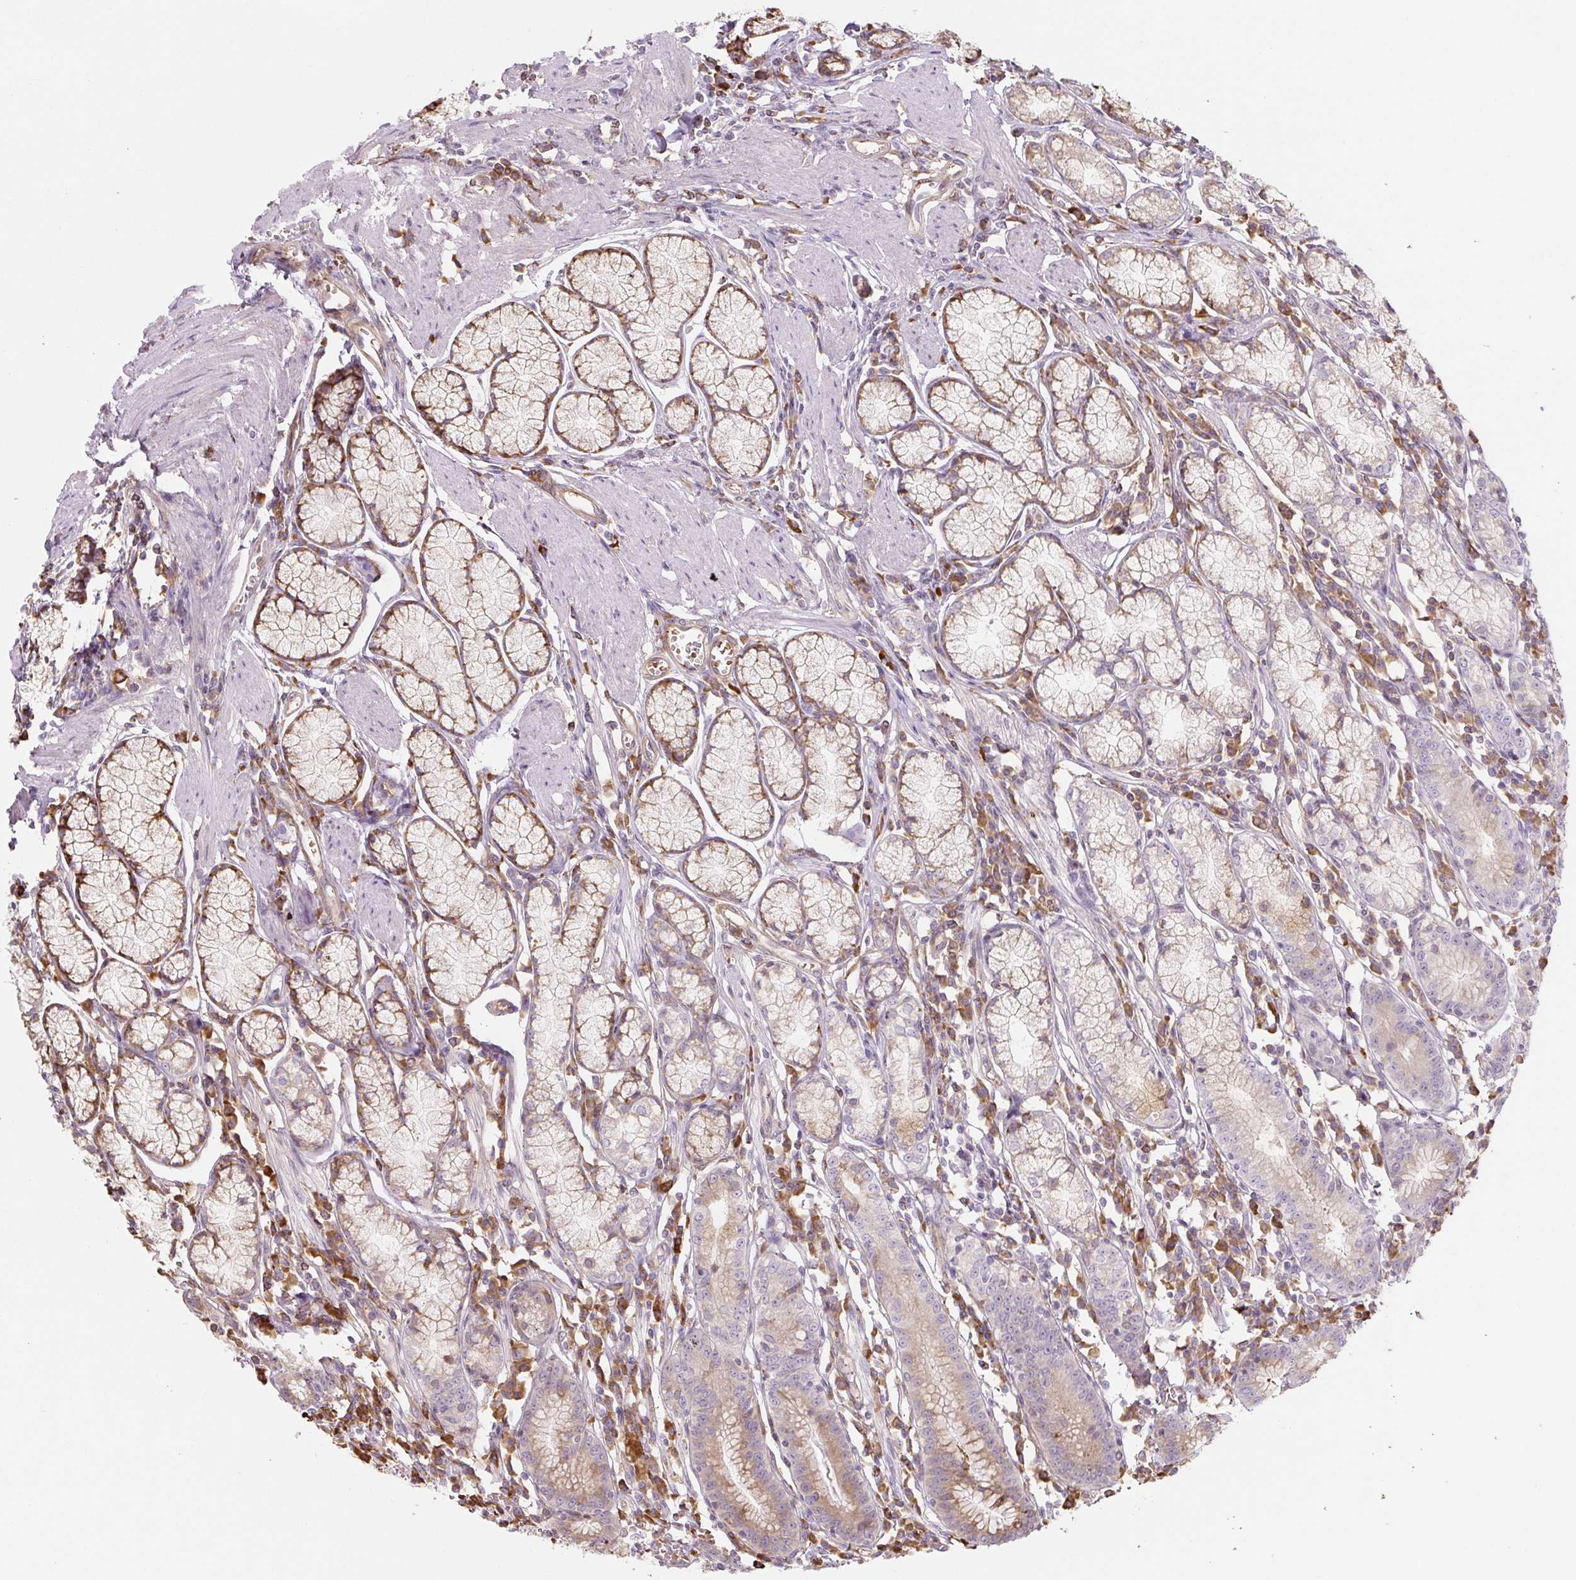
{"staining": {"intensity": "moderate", "quantity": ">75%", "location": "cytoplasmic/membranous"}, "tissue": "stomach", "cell_type": "Glandular cells", "image_type": "normal", "snomed": [{"axis": "morphology", "description": "Normal tissue, NOS"}, {"axis": "topography", "description": "Stomach"}], "caption": "Glandular cells show medium levels of moderate cytoplasmic/membranous expression in about >75% of cells in unremarkable human stomach. The protein of interest is stained brown, and the nuclei are stained in blue (DAB (3,3'-diaminobenzidine) IHC with brightfield microscopy, high magnification).", "gene": "RASA1", "patient": {"sex": "male", "age": 55}}